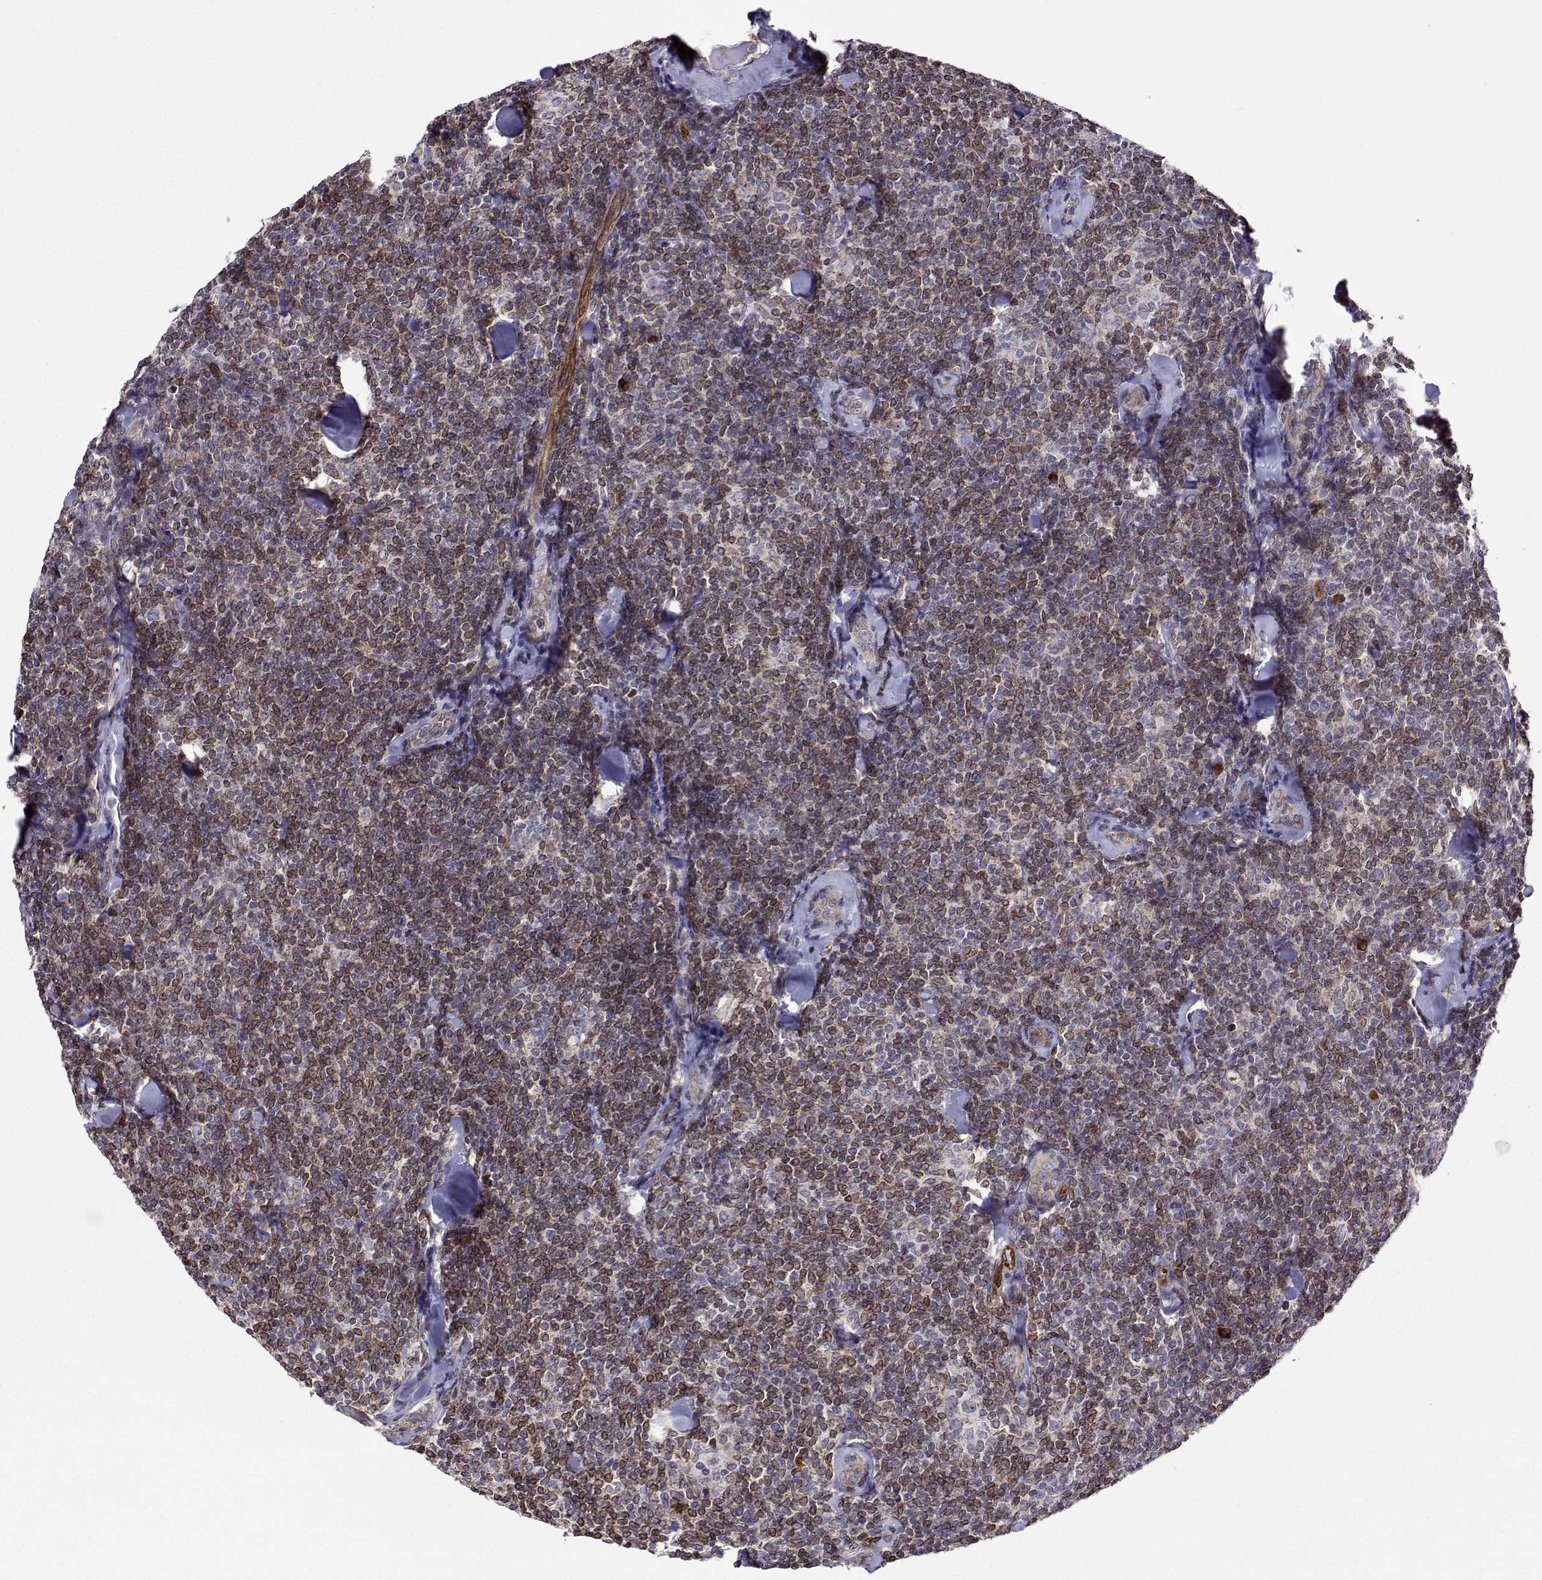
{"staining": {"intensity": "weak", "quantity": ">75%", "location": "cytoplasmic/membranous"}, "tissue": "lymphoma", "cell_type": "Tumor cells", "image_type": "cancer", "snomed": [{"axis": "morphology", "description": "Malignant lymphoma, non-Hodgkin's type, Low grade"}, {"axis": "topography", "description": "Lymph node"}], "caption": "IHC micrograph of malignant lymphoma, non-Hodgkin's type (low-grade) stained for a protein (brown), which demonstrates low levels of weak cytoplasmic/membranous staining in about >75% of tumor cells.", "gene": "PGRMC2", "patient": {"sex": "female", "age": 56}}